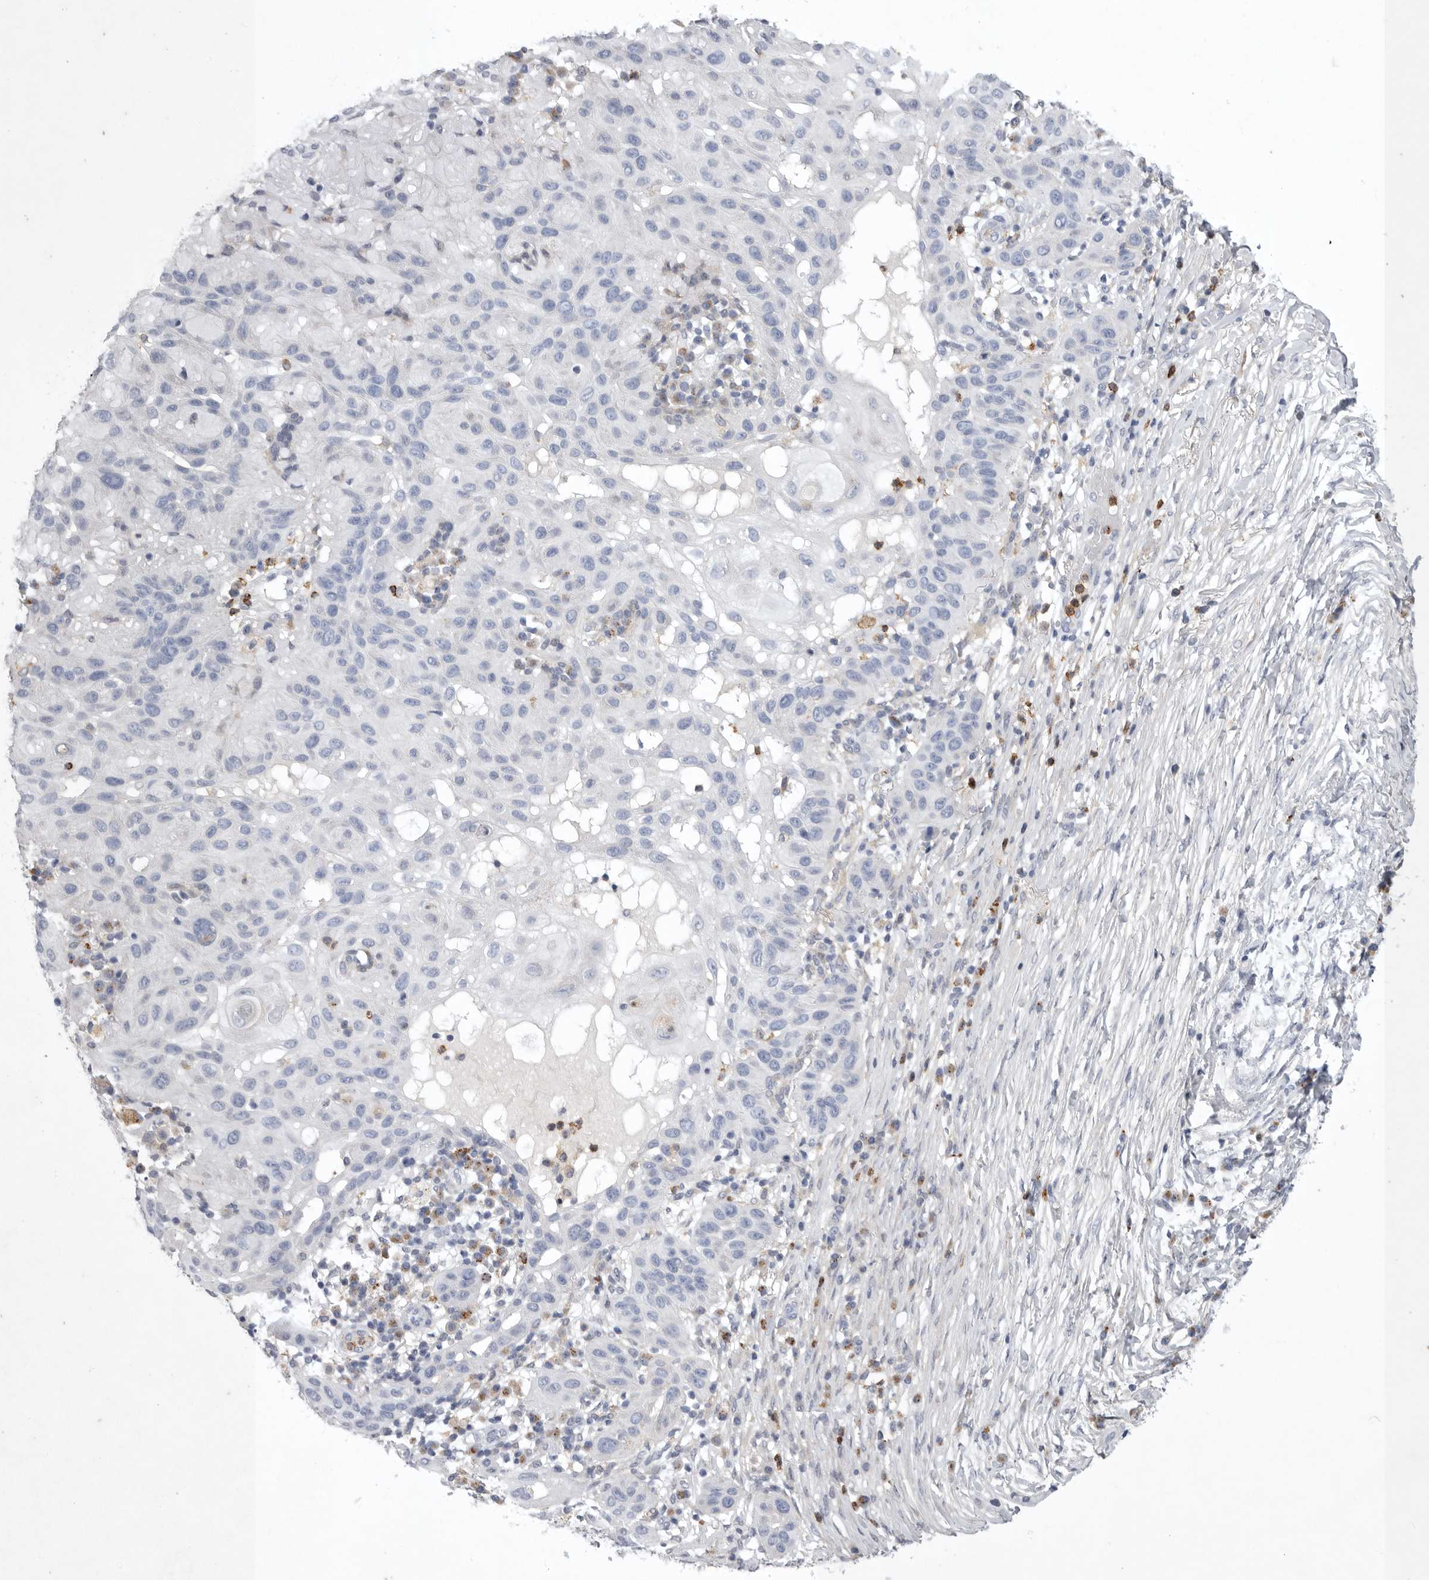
{"staining": {"intensity": "negative", "quantity": "none", "location": "none"}, "tissue": "skin cancer", "cell_type": "Tumor cells", "image_type": "cancer", "snomed": [{"axis": "morphology", "description": "Normal tissue, NOS"}, {"axis": "morphology", "description": "Squamous cell carcinoma, NOS"}, {"axis": "topography", "description": "Skin"}], "caption": "Immunohistochemical staining of human squamous cell carcinoma (skin) exhibits no significant expression in tumor cells.", "gene": "SIGLEC10", "patient": {"sex": "female", "age": 96}}